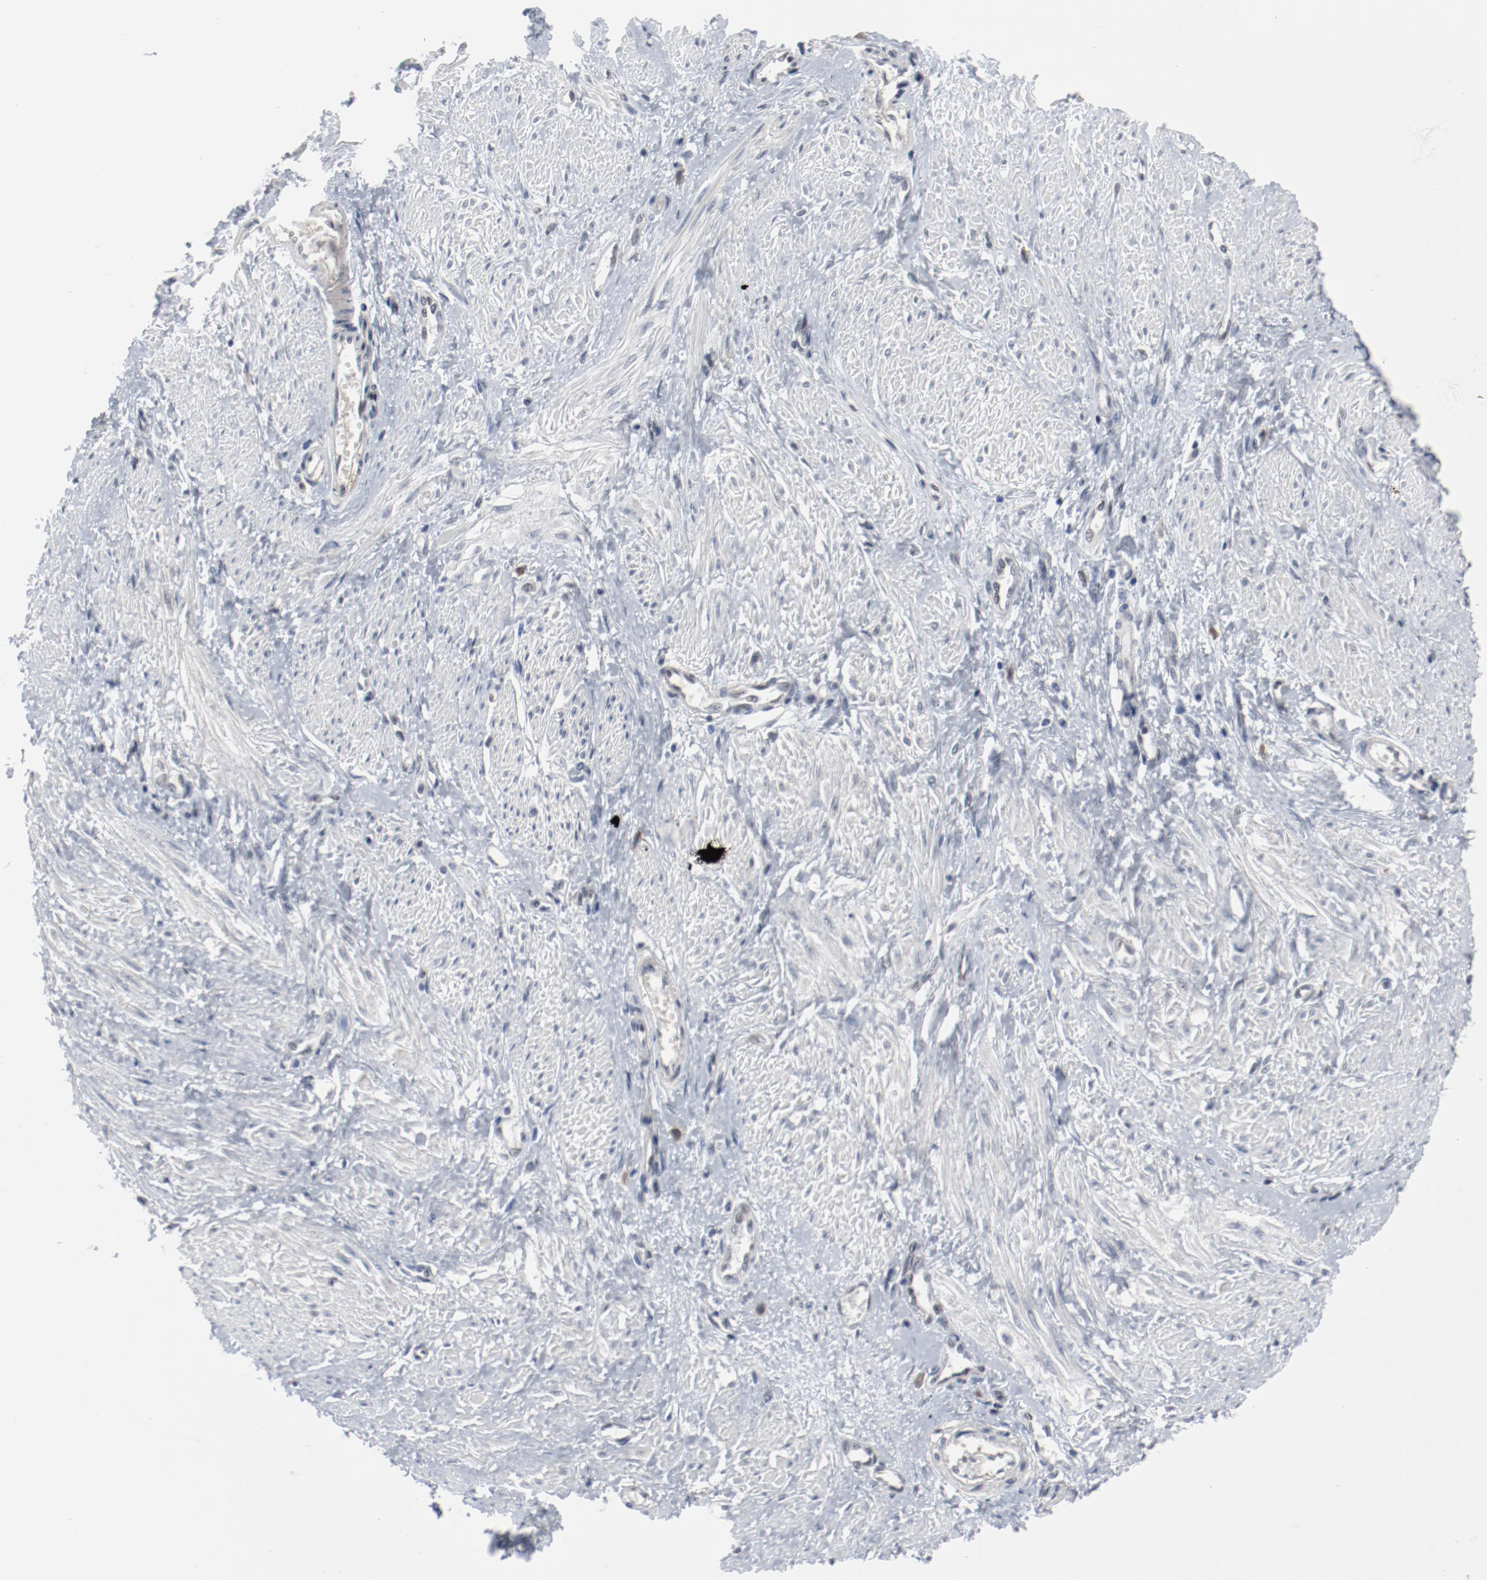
{"staining": {"intensity": "moderate", "quantity": ">75%", "location": "nuclear"}, "tissue": "smooth muscle", "cell_type": "Smooth muscle cells", "image_type": "normal", "snomed": [{"axis": "morphology", "description": "Normal tissue, NOS"}, {"axis": "topography", "description": "Smooth muscle"}, {"axis": "topography", "description": "Uterus"}], "caption": "Protein staining shows moderate nuclear positivity in about >75% of smooth muscle cells in benign smooth muscle. The staining was performed using DAB, with brown indicating positive protein expression. Nuclei are stained blue with hematoxylin.", "gene": "JMJD6", "patient": {"sex": "female", "age": 39}}